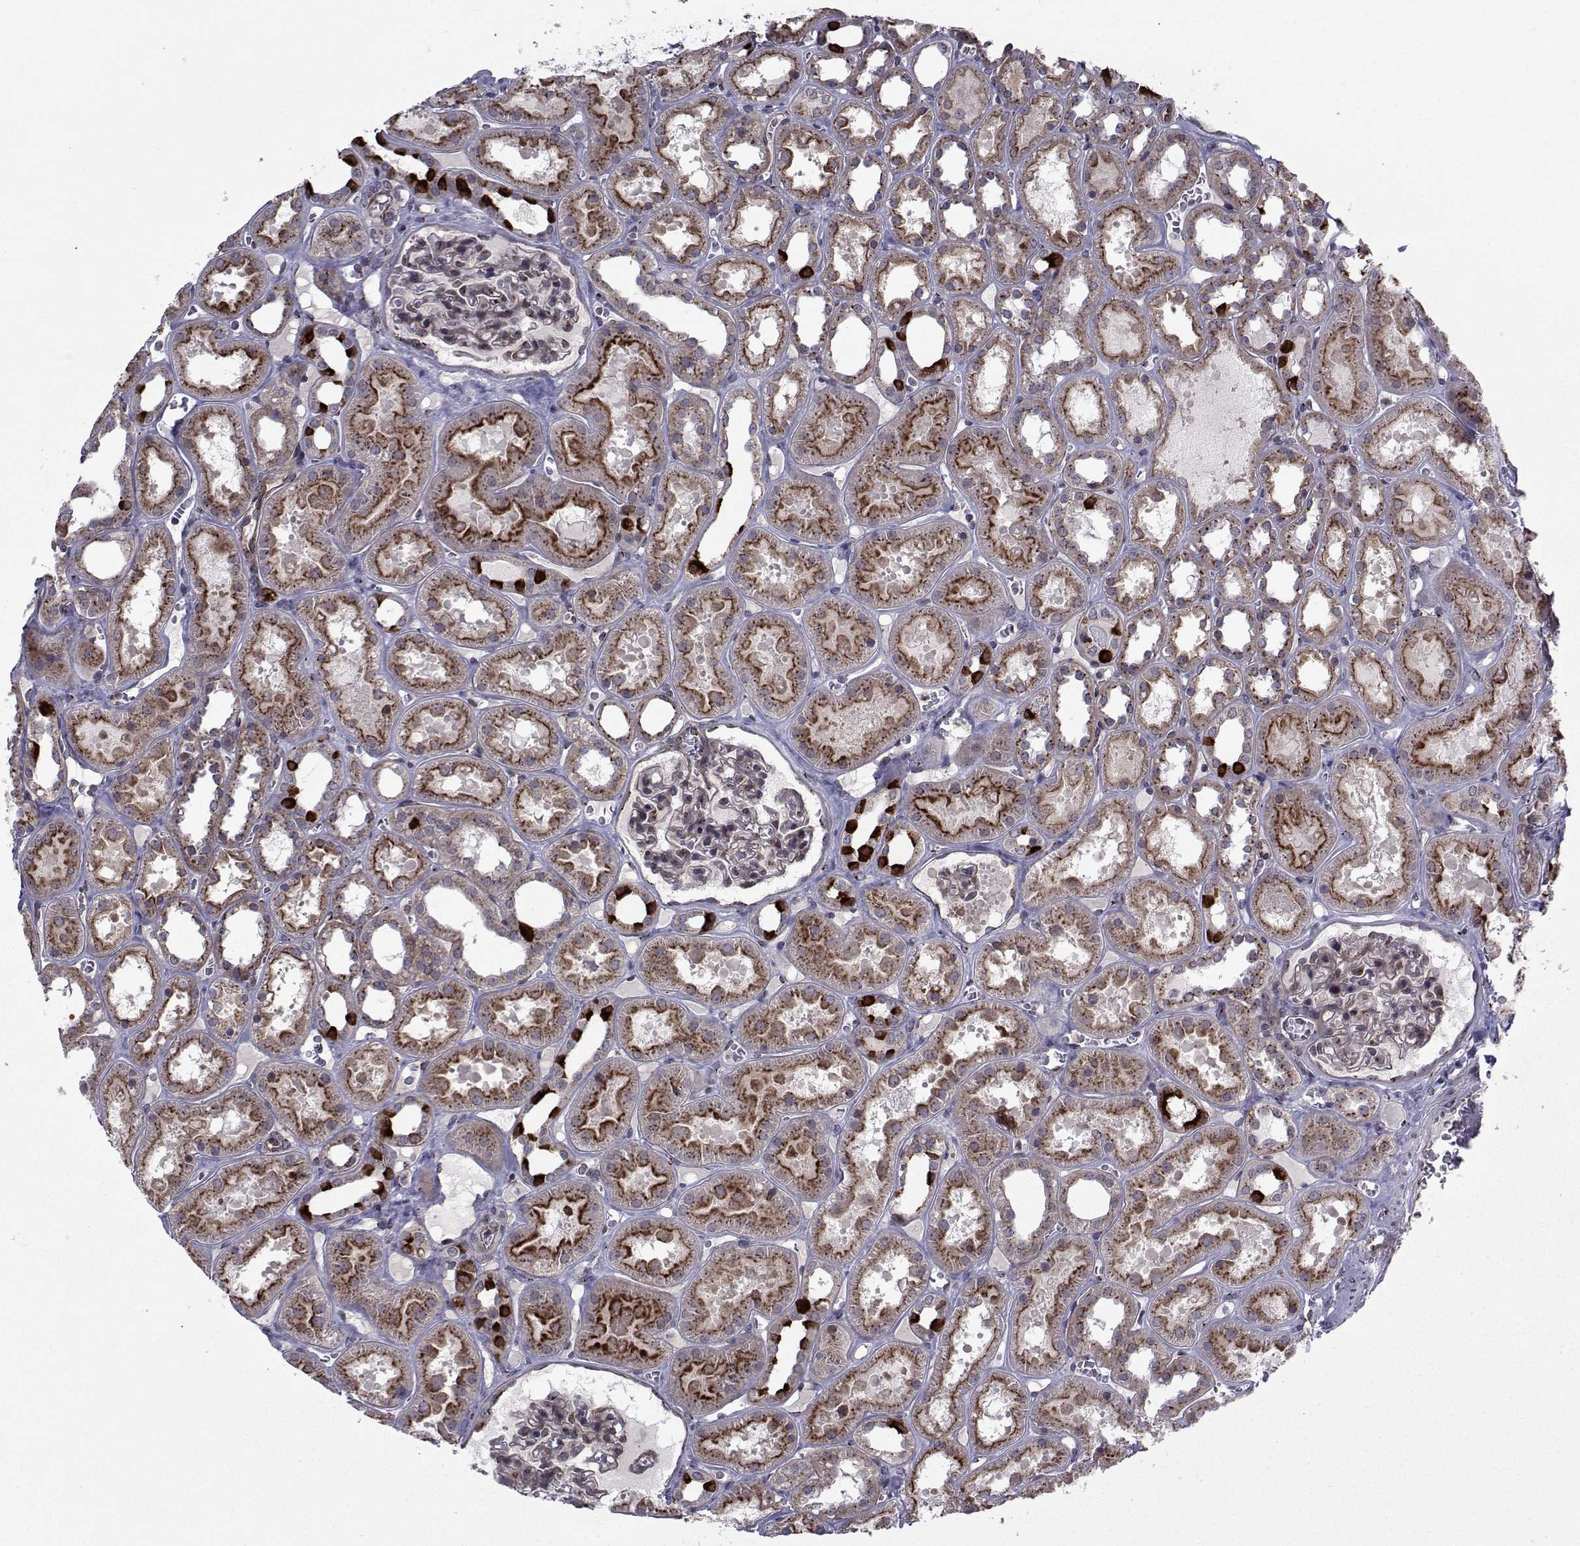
{"staining": {"intensity": "moderate", "quantity": "<25%", "location": "cytoplasmic/membranous"}, "tissue": "kidney", "cell_type": "Cells in glomeruli", "image_type": "normal", "snomed": [{"axis": "morphology", "description": "Normal tissue, NOS"}, {"axis": "topography", "description": "Kidney"}], "caption": "Cells in glomeruli demonstrate low levels of moderate cytoplasmic/membranous staining in about <25% of cells in normal human kidney. (IHC, brightfield microscopy, high magnification).", "gene": "ATP6V1C2", "patient": {"sex": "female", "age": 41}}